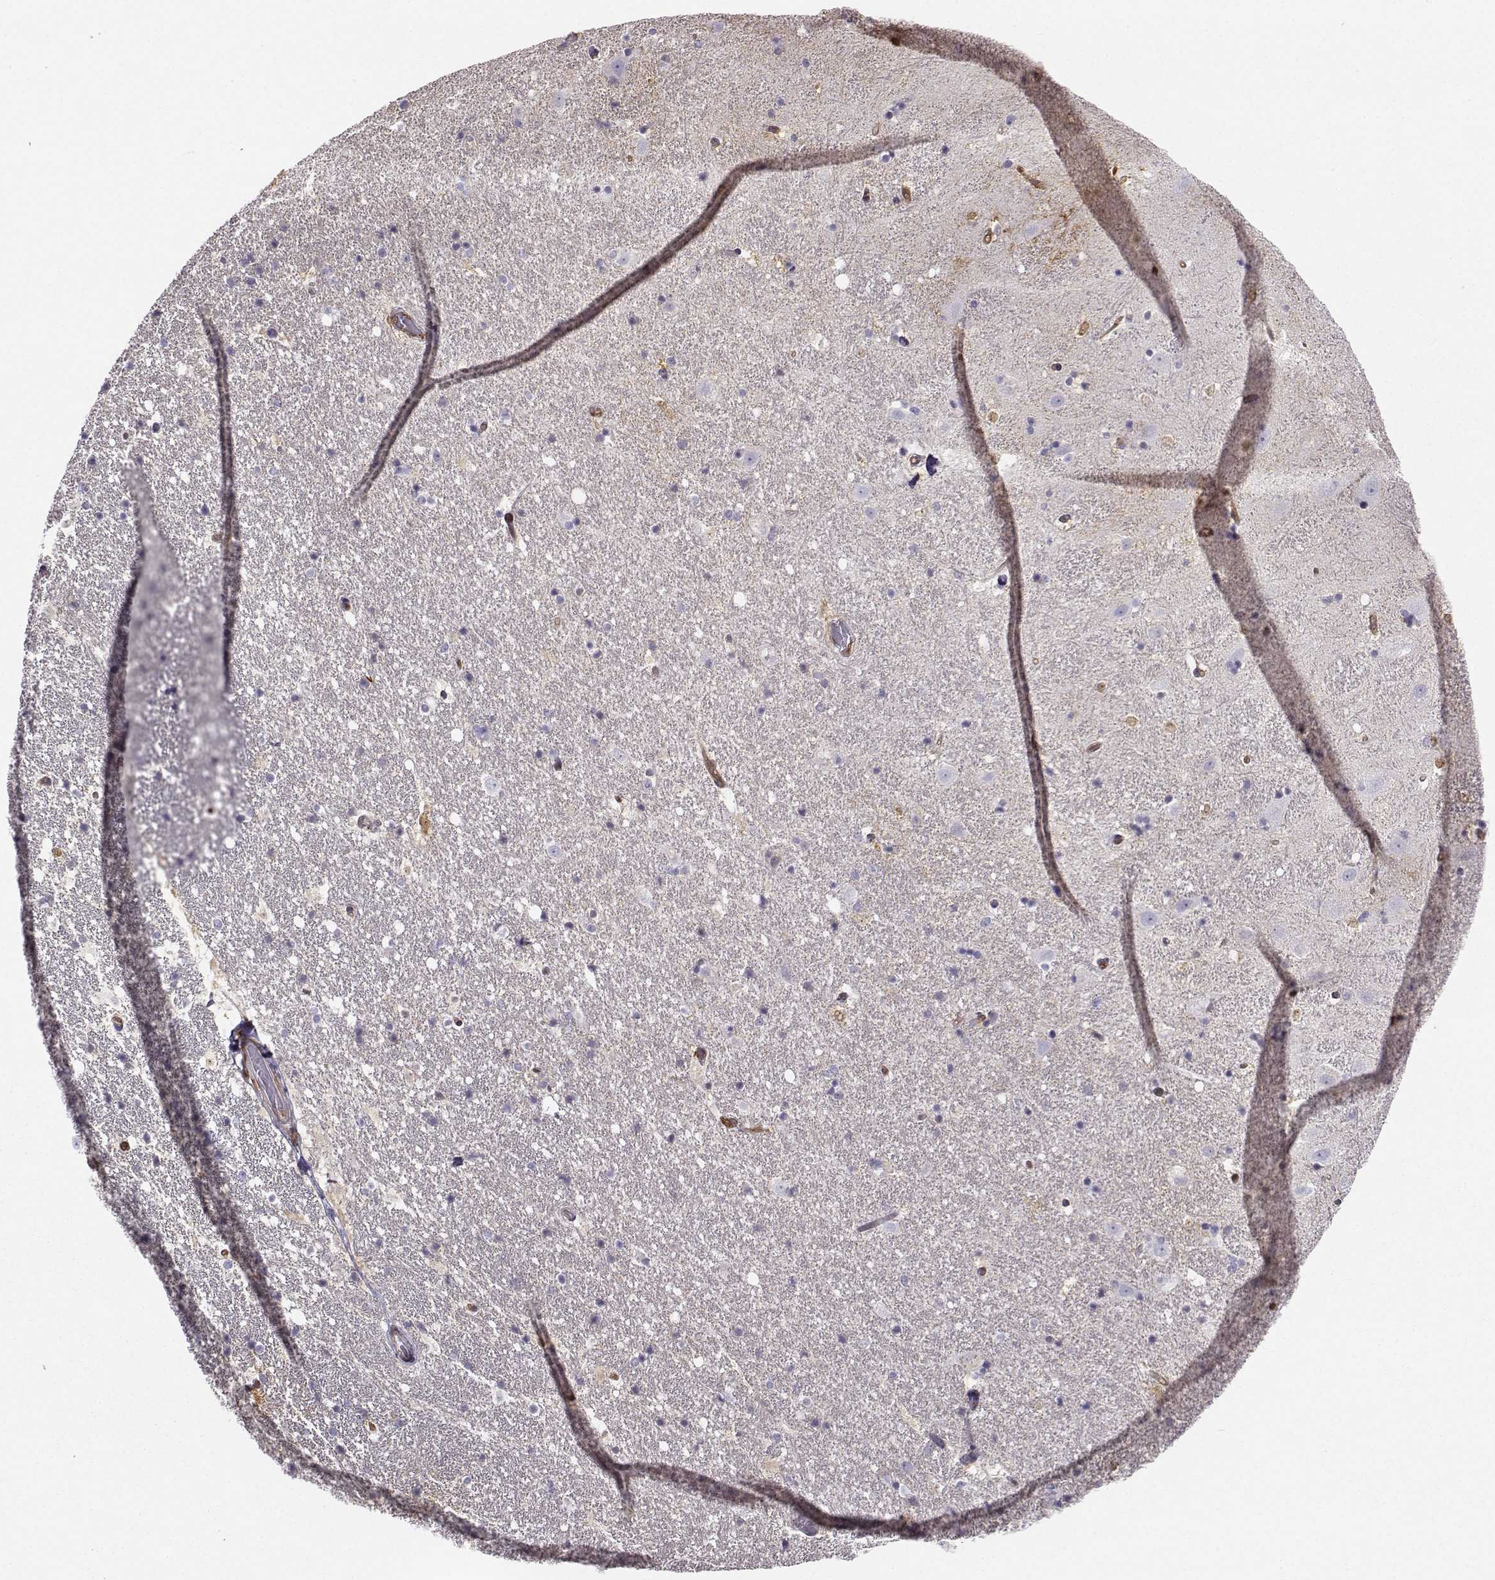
{"staining": {"intensity": "moderate", "quantity": "<25%", "location": "cytoplasmic/membranous"}, "tissue": "hippocampus", "cell_type": "Glial cells", "image_type": "normal", "snomed": [{"axis": "morphology", "description": "Normal tissue, NOS"}, {"axis": "topography", "description": "Hippocampus"}], "caption": "There is low levels of moderate cytoplasmic/membranous expression in glial cells of benign hippocampus, as demonstrated by immunohistochemical staining (brown color).", "gene": "NQO1", "patient": {"sex": "male", "age": 49}}